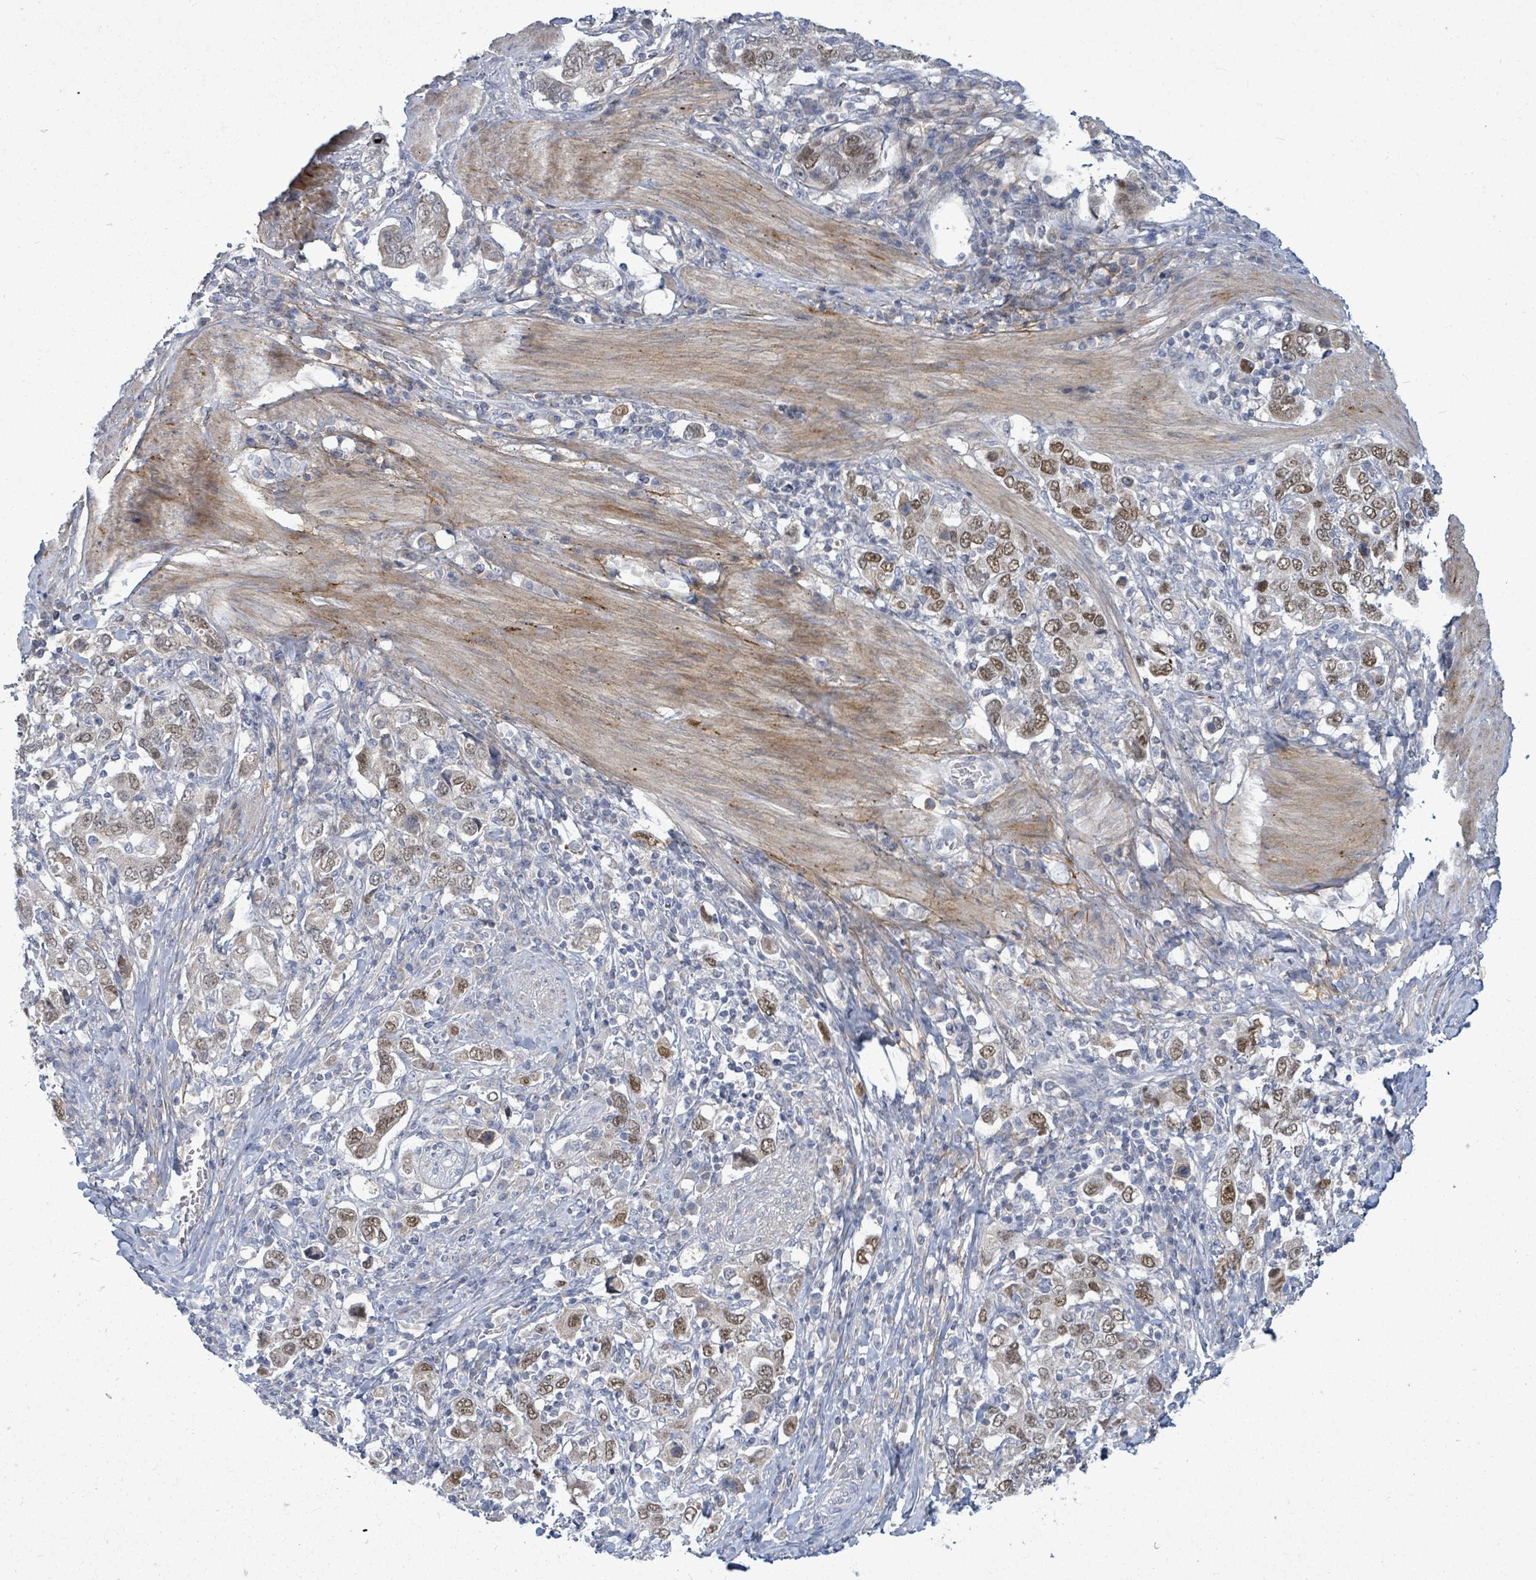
{"staining": {"intensity": "moderate", "quantity": "25%-75%", "location": "nuclear"}, "tissue": "stomach cancer", "cell_type": "Tumor cells", "image_type": "cancer", "snomed": [{"axis": "morphology", "description": "Adenocarcinoma, NOS"}, {"axis": "topography", "description": "Stomach, upper"}, {"axis": "topography", "description": "Stomach"}], "caption": "A brown stain labels moderate nuclear expression of a protein in stomach adenocarcinoma tumor cells.", "gene": "ZFPM1", "patient": {"sex": "male", "age": 62}}